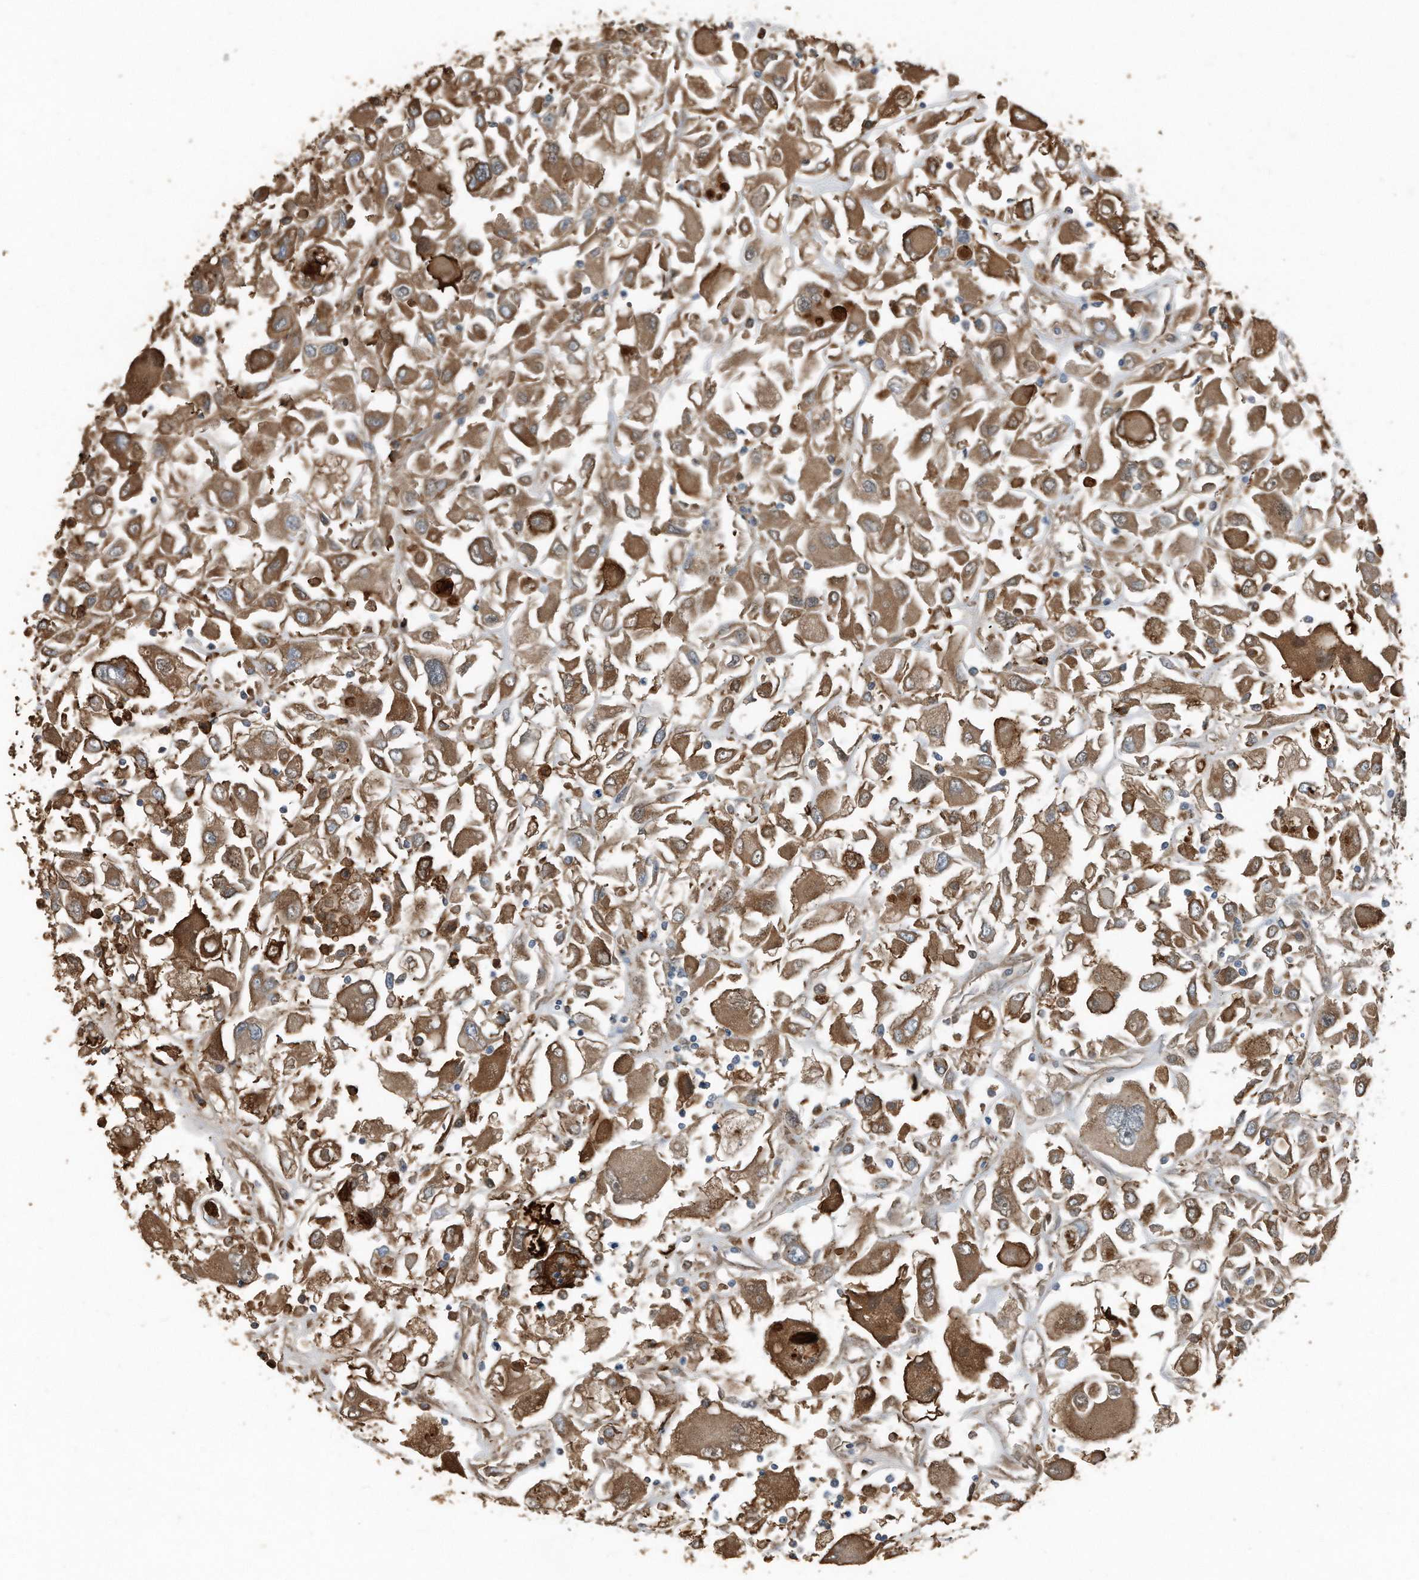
{"staining": {"intensity": "moderate", "quantity": ">75%", "location": "cytoplasmic/membranous"}, "tissue": "renal cancer", "cell_type": "Tumor cells", "image_type": "cancer", "snomed": [{"axis": "morphology", "description": "Adenocarcinoma, NOS"}, {"axis": "topography", "description": "Kidney"}], "caption": "This is an image of immunohistochemistry staining of renal cancer (adenocarcinoma), which shows moderate staining in the cytoplasmic/membranous of tumor cells.", "gene": "C9", "patient": {"sex": "female", "age": 52}}